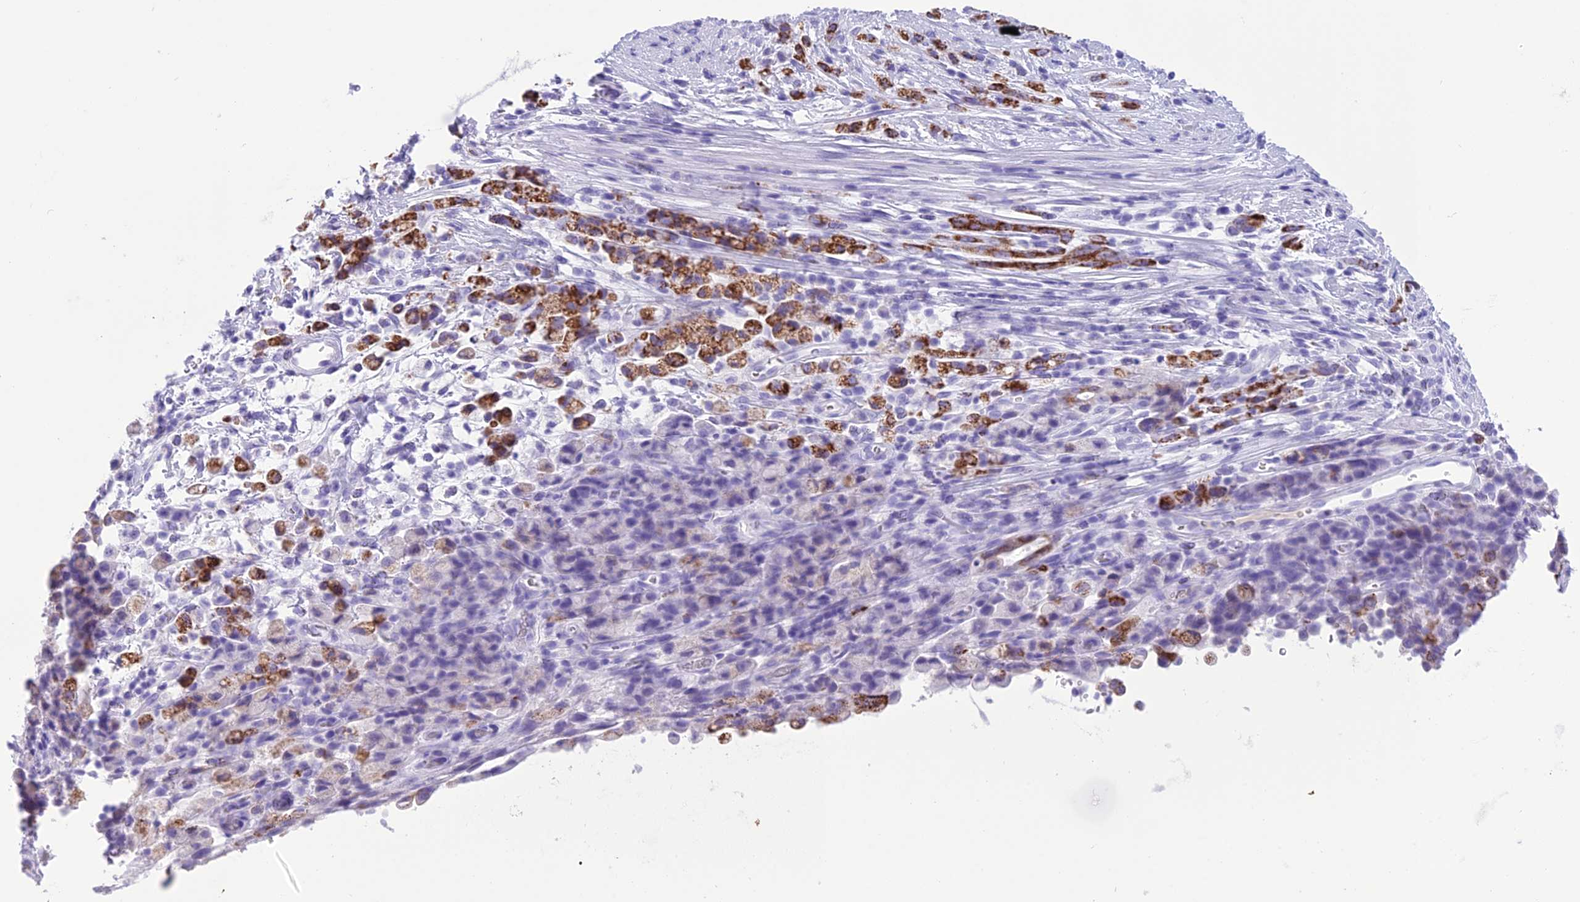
{"staining": {"intensity": "strong", "quantity": "<25%", "location": "cytoplasmic/membranous"}, "tissue": "stomach cancer", "cell_type": "Tumor cells", "image_type": "cancer", "snomed": [{"axis": "morphology", "description": "Adenocarcinoma, NOS"}, {"axis": "topography", "description": "Stomach"}], "caption": "Adenocarcinoma (stomach) stained for a protein (brown) shows strong cytoplasmic/membranous positive expression in approximately <25% of tumor cells.", "gene": "TRAM1L1", "patient": {"sex": "female", "age": 60}}